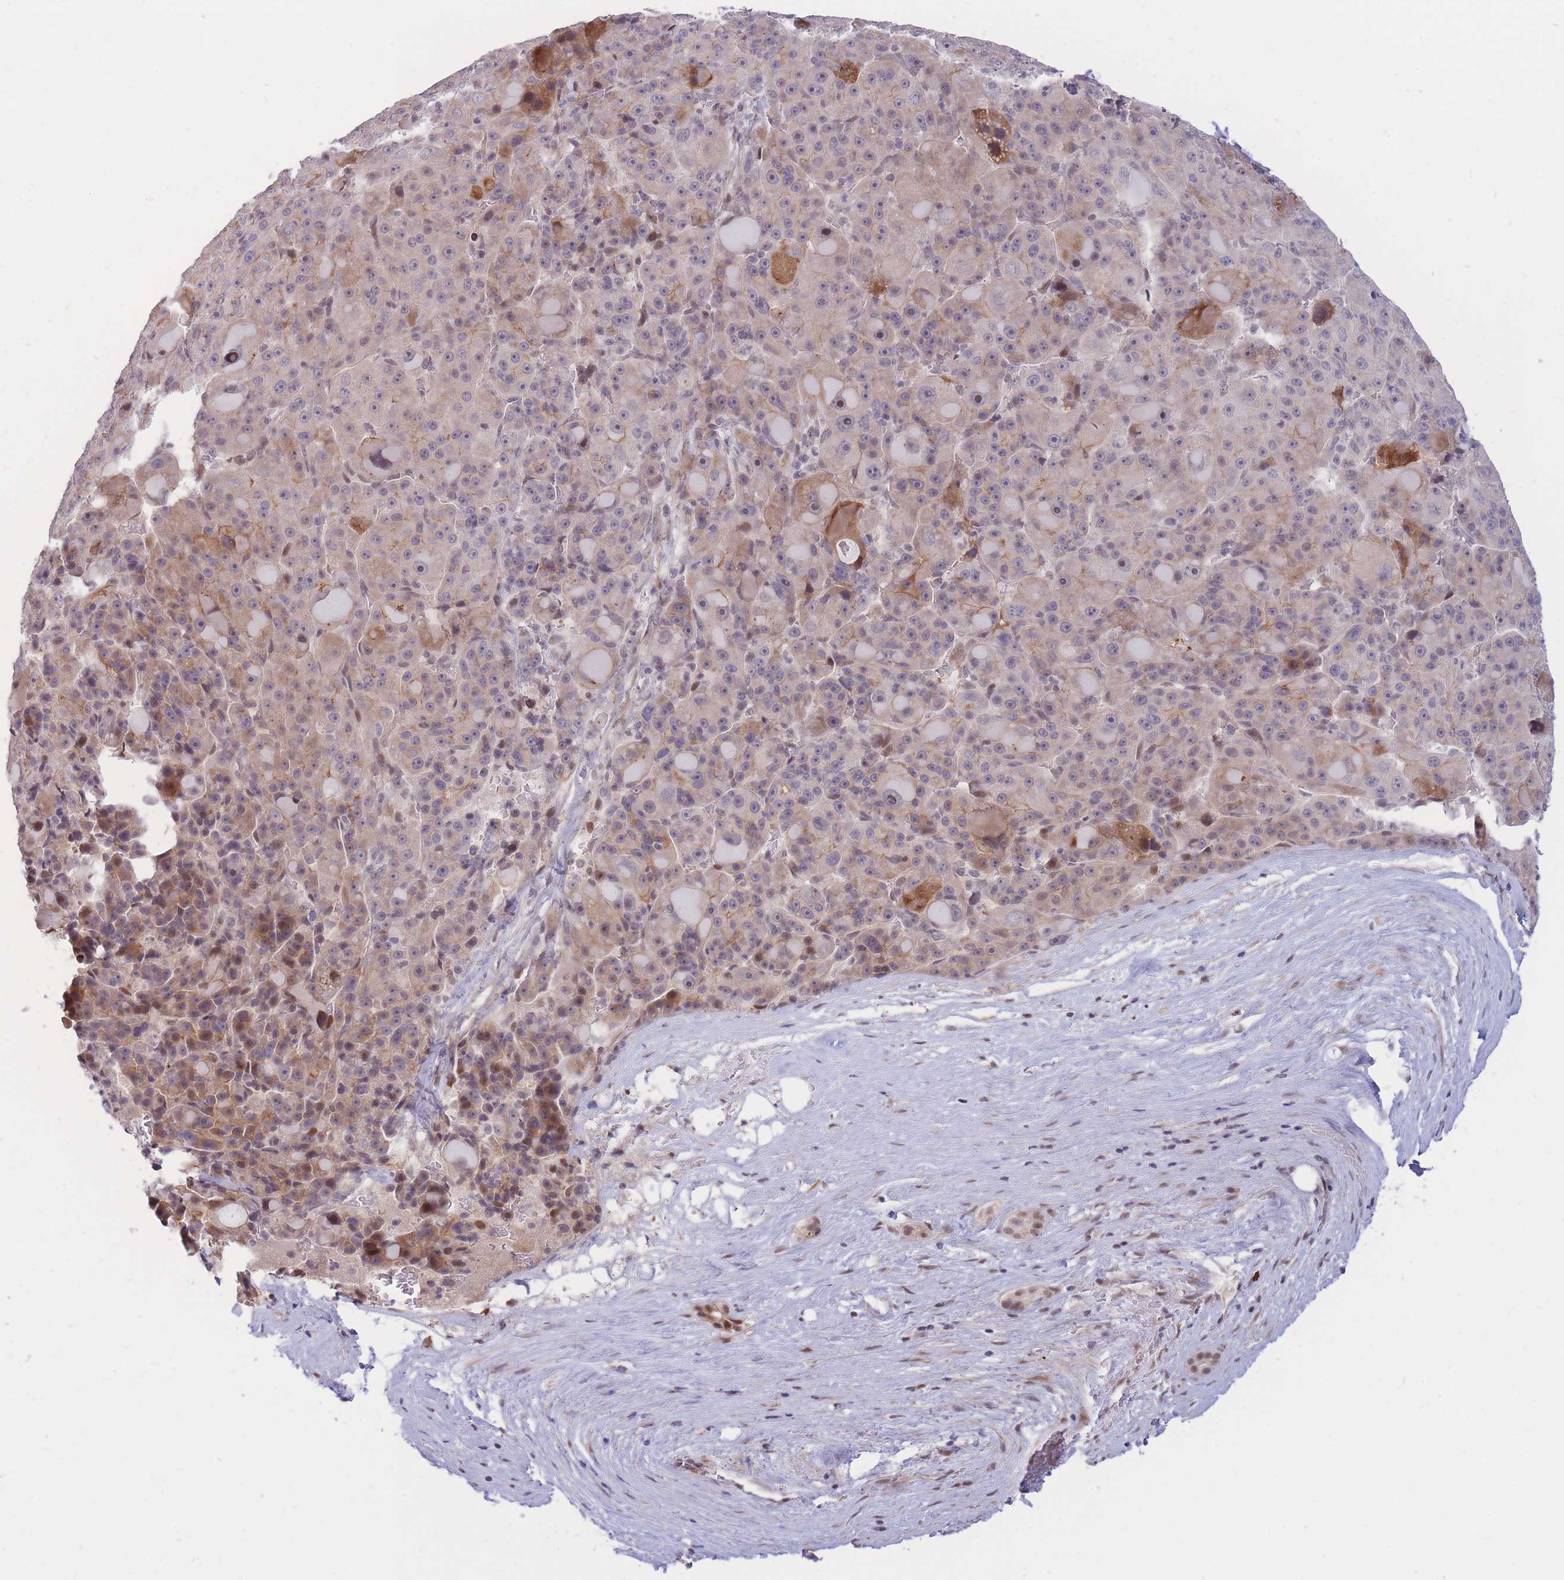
{"staining": {"intensity": "moderate", "quantity": "25%-75%", "location": "cytoplasmic/membranous"}, "tissue": "liver cancer", "cell_type": "Tumor cells", "image_type": "cancer", "snomed": [{"axis": "morphology", "description": "Carcinoma, Hepatocellular, NOS"}, {"axis": "topography", "description": "Liver"}], "caption": "This photomicrograph exhibits IHC staining of human liver cancer, with medium moderate cytoplasmic/membranous positivity in about 25%-75% of tumor cells.", "gene": "ERICH6B", "patient": {"sex": "male", "age": 76}}